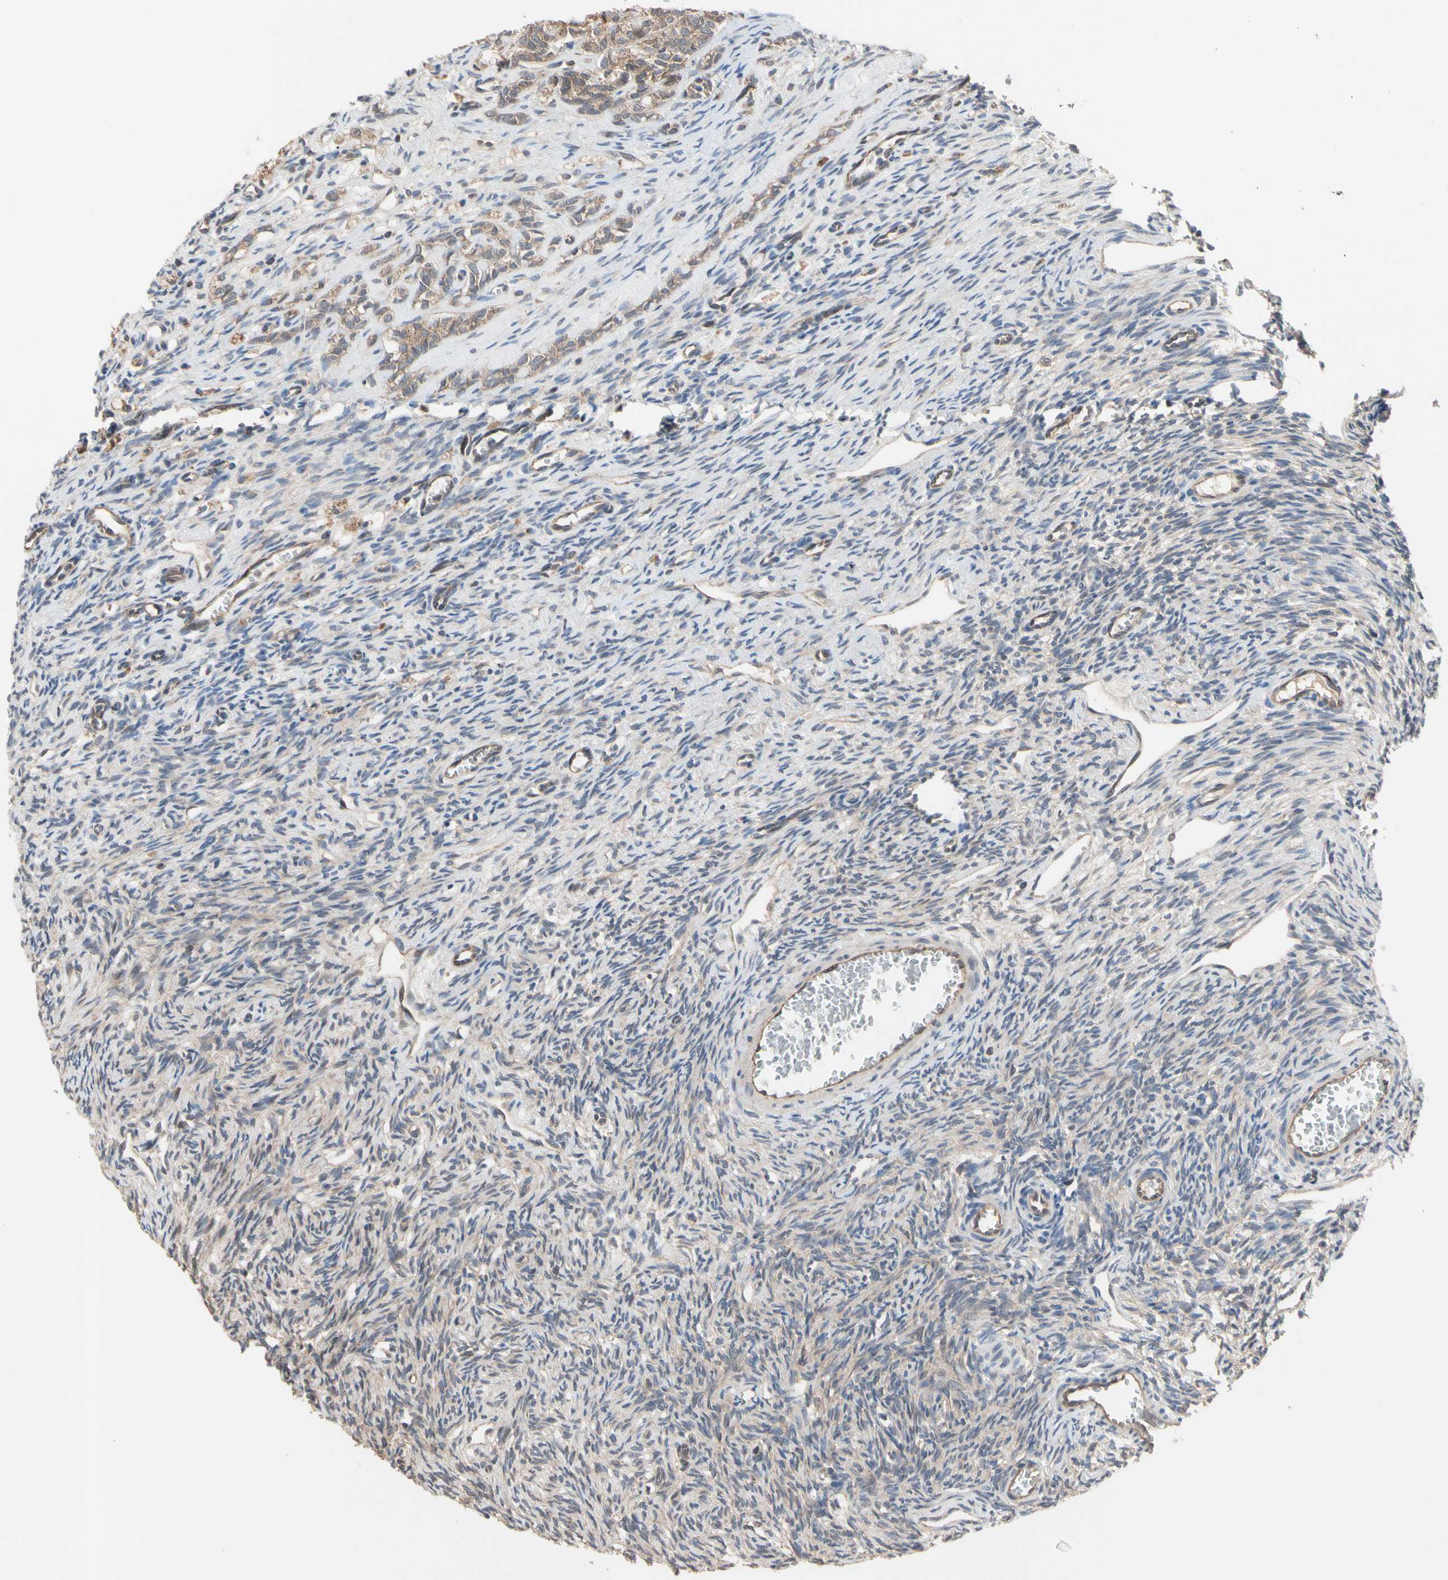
{"staining": {"intensity": "weak", "quantity": "25%-75%", "location": "cytoplasmic/membranous"}, "tissue": "ovary", "cell_type": "Ovarian stroma cells", "image_type": "normal", "snomed": [{"axis": "morphology", "description": "Normal tissue, NOS"}, {"axis": "topography", "description": "Ovary"}], "caption": "Protein staining of unremarkable ovary exhibits weak cytoplasmic/membranous staining in about 25%-75% of ovarian stroma cells.", "gene": "DPP8", "patient": {"sex": "female", "age": 33}}